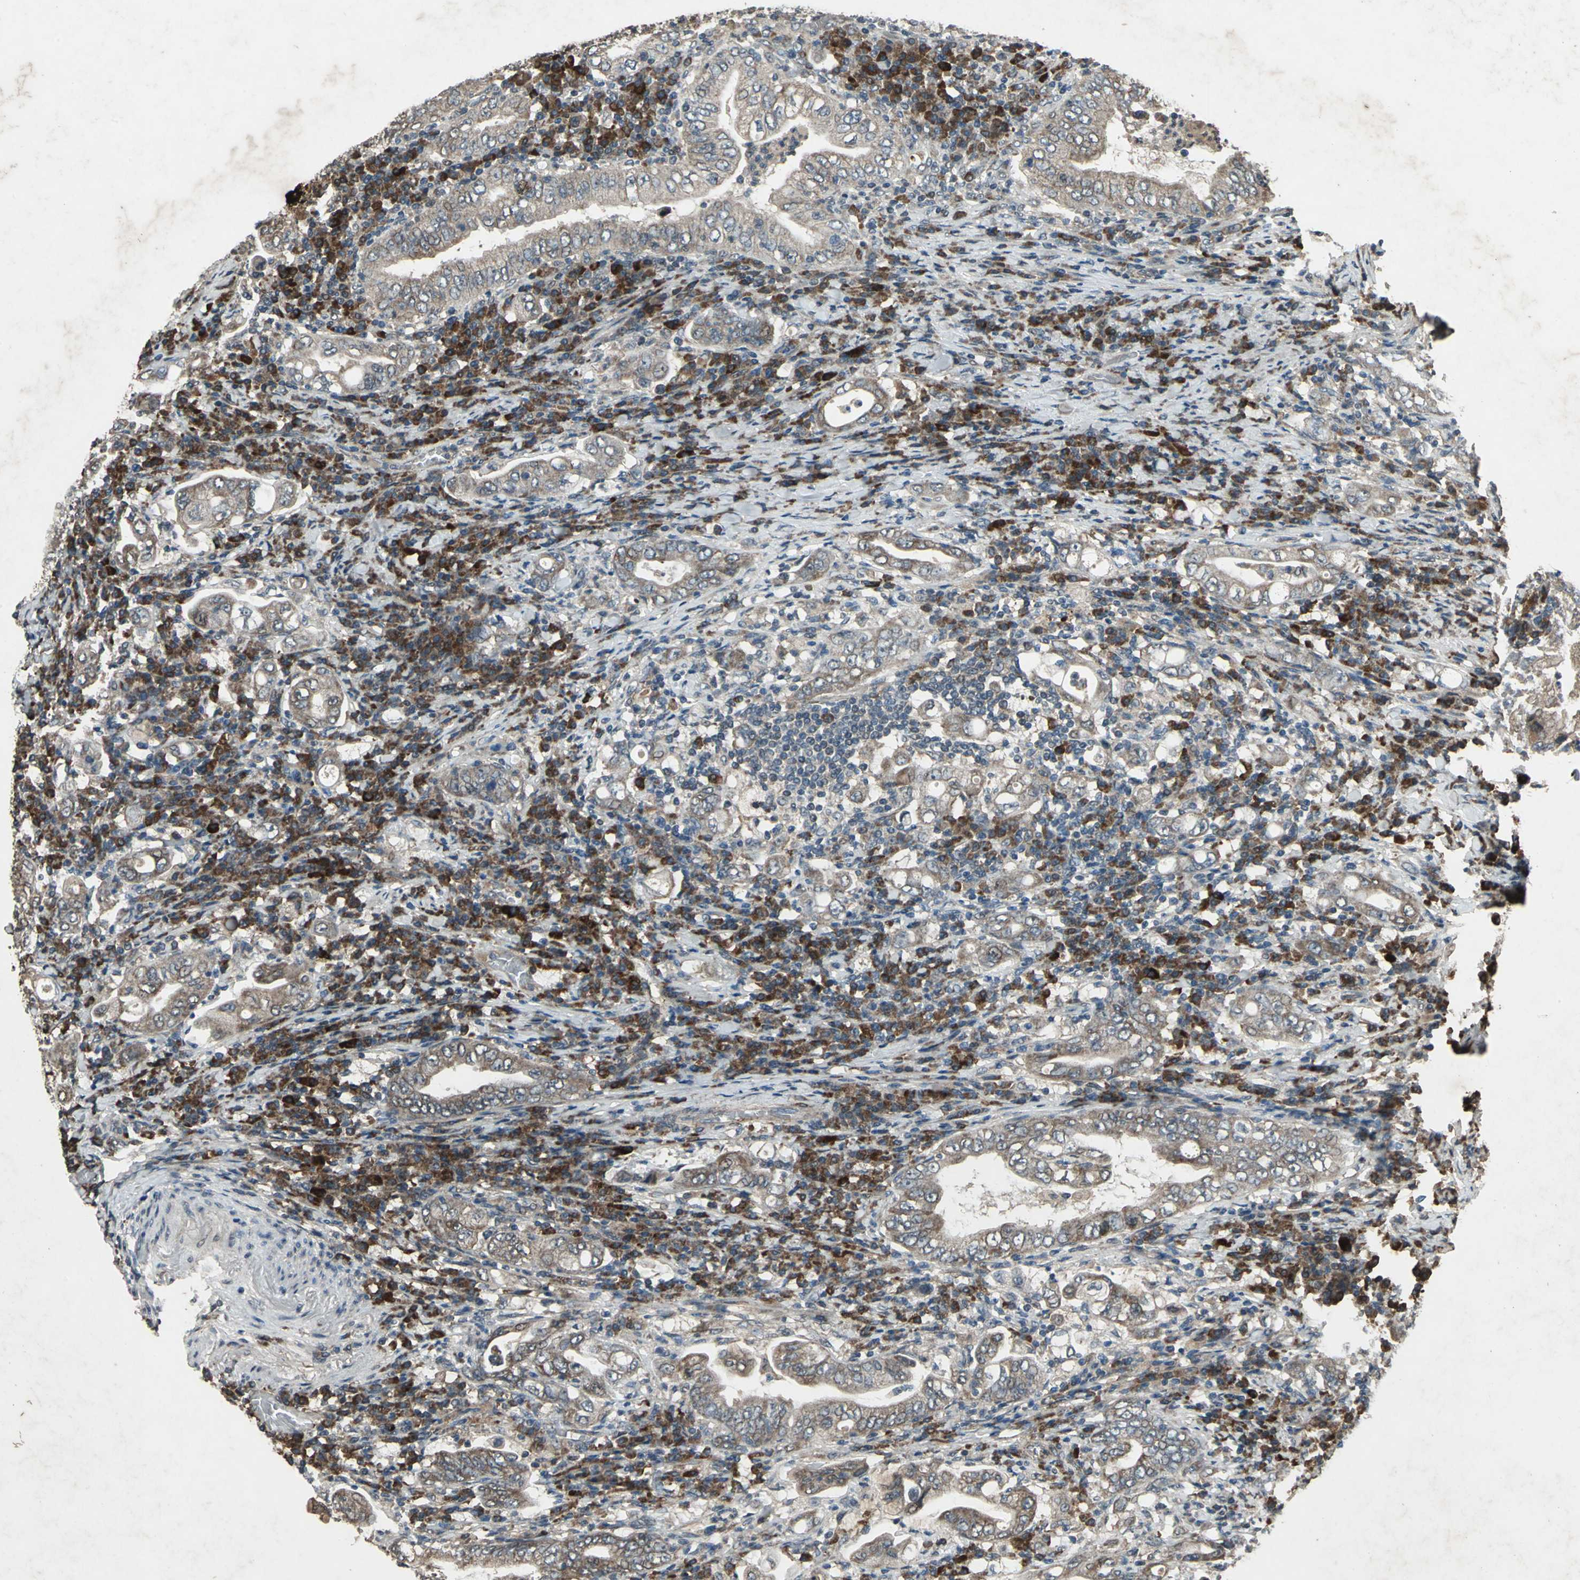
{"staining": {"intensity": "weak", "quantity": ">75%", "location": "cytoplasmic/membranous"}, "tissue": "stomach cancer", "cell_type": "Tumor cells", "image_type": "cancer", "snomed": [{"axis": "morphology", "description": "Normal tissue, NOS"}, {"axis": "morphology", "description": "Adenocarcinoma, NOS"}, {"axis": "topography", "description": "Esophagus"}, {"axis": "topography", "description": "Stomach, upper"}, {"axis": "topography", "description": "Peripheral nerve tissue"}], "caption": "Immunohistochemistry (IHC) staining of adenocarcinoma (stomach), which shows low levels of weak cytoplasmic/membranous staining in approximately >75% of tumor cells indicating weak cytoplasmic/membranous protein expression. The staining was performed using DAB (brown) for protein detection and nuclei were counterstained in hematoxylin (blue).", "gene": "SEPTIN4", "patient": {"sex": "male", "age": 62}}